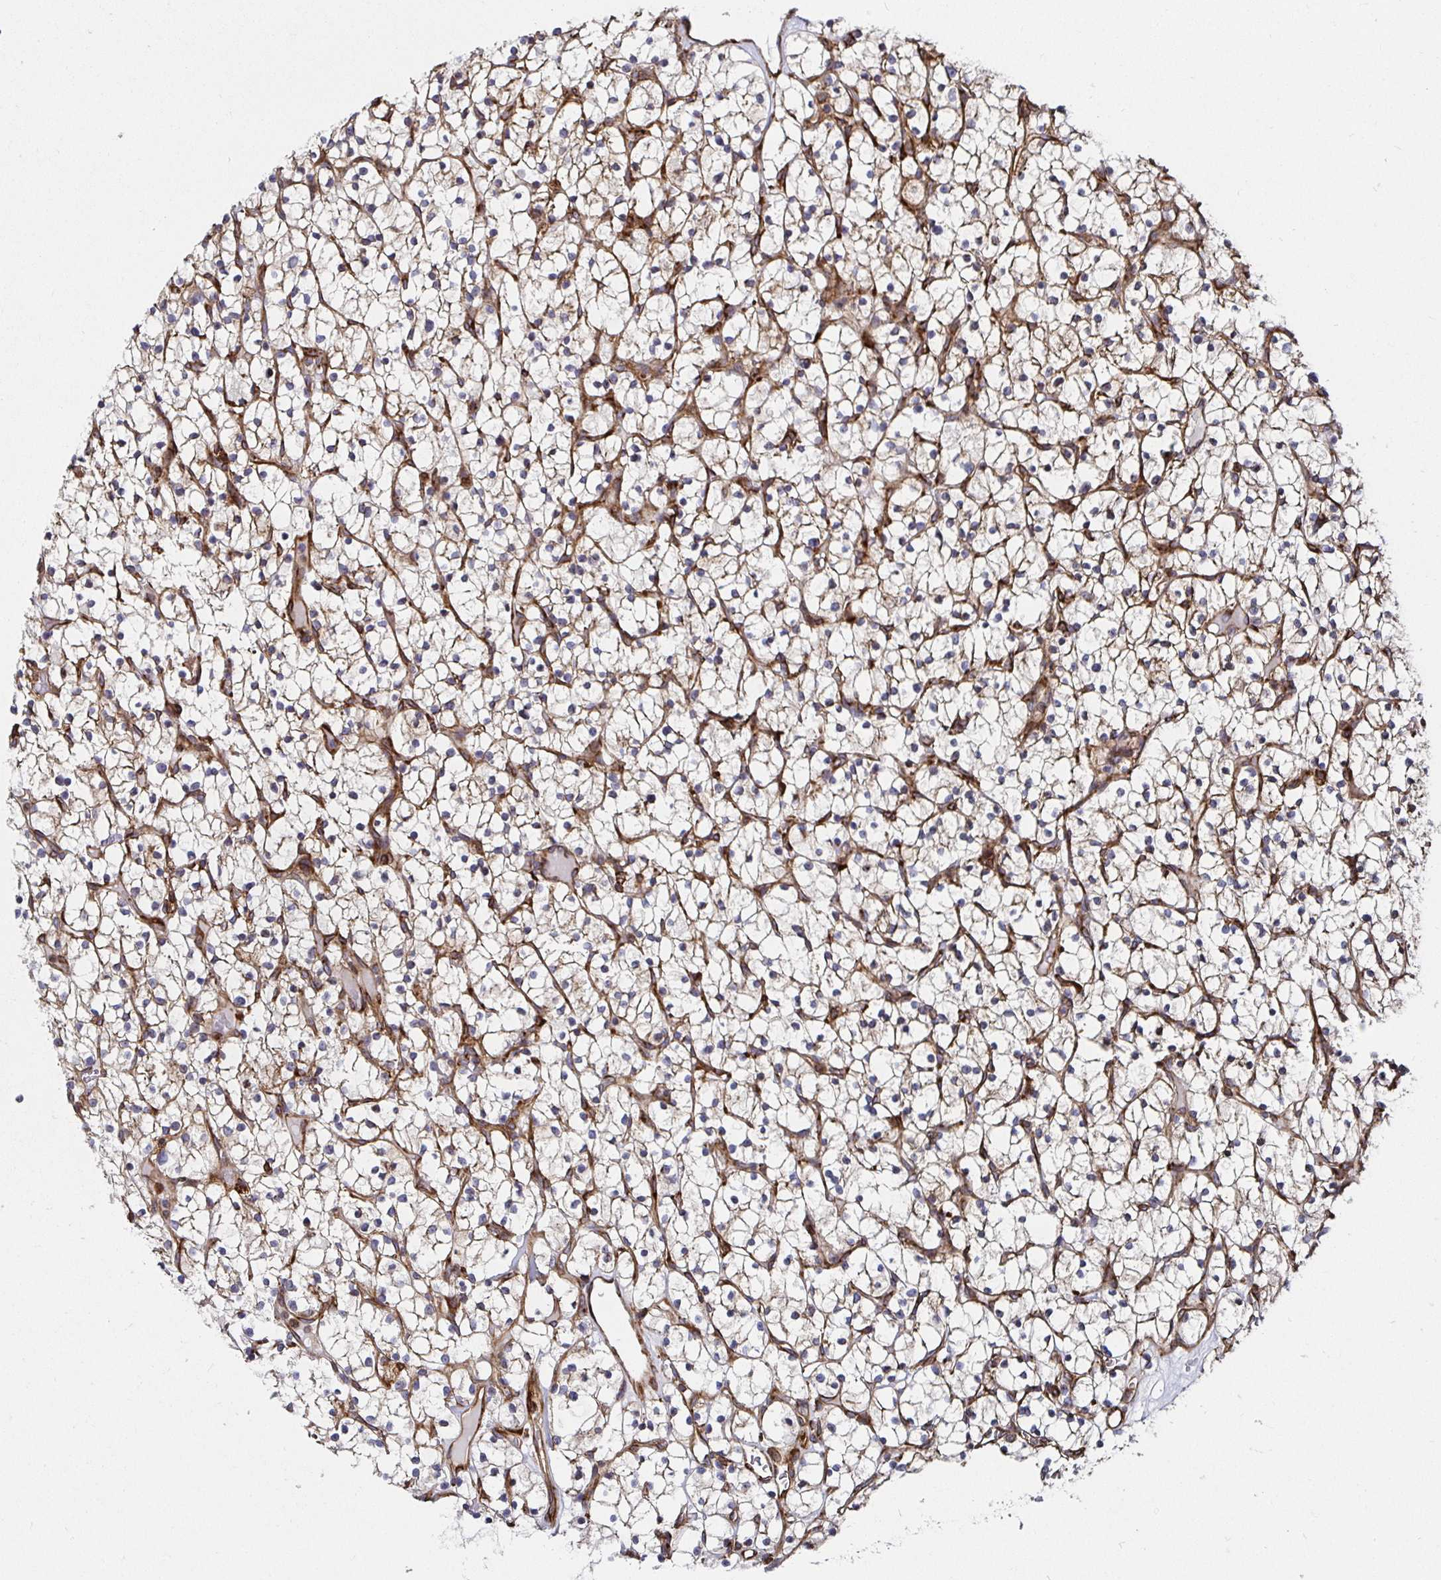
{"staining": {"intensity": "weak", "quantity": "25%-75%", "location": "cytoplasmic/membranous"}, "tissue": "renal cancer", "cell_type": "Tumor cells", "image_type": "cancer", "snomed": [{"axis": "morphology", "description": "Adenocarcinoma, NOS"}, {"axis": "topography", "description": "Kidney"}], "caption": "About 25%-75% of tumor cells in adenocarcinoma (renal) exhibit weak cytoplasmic/membranous protein expression as visualized by brown immunohistochemical staining.", "gene": "SMYD3", "patient": {"sex": "female", "age": 64}}